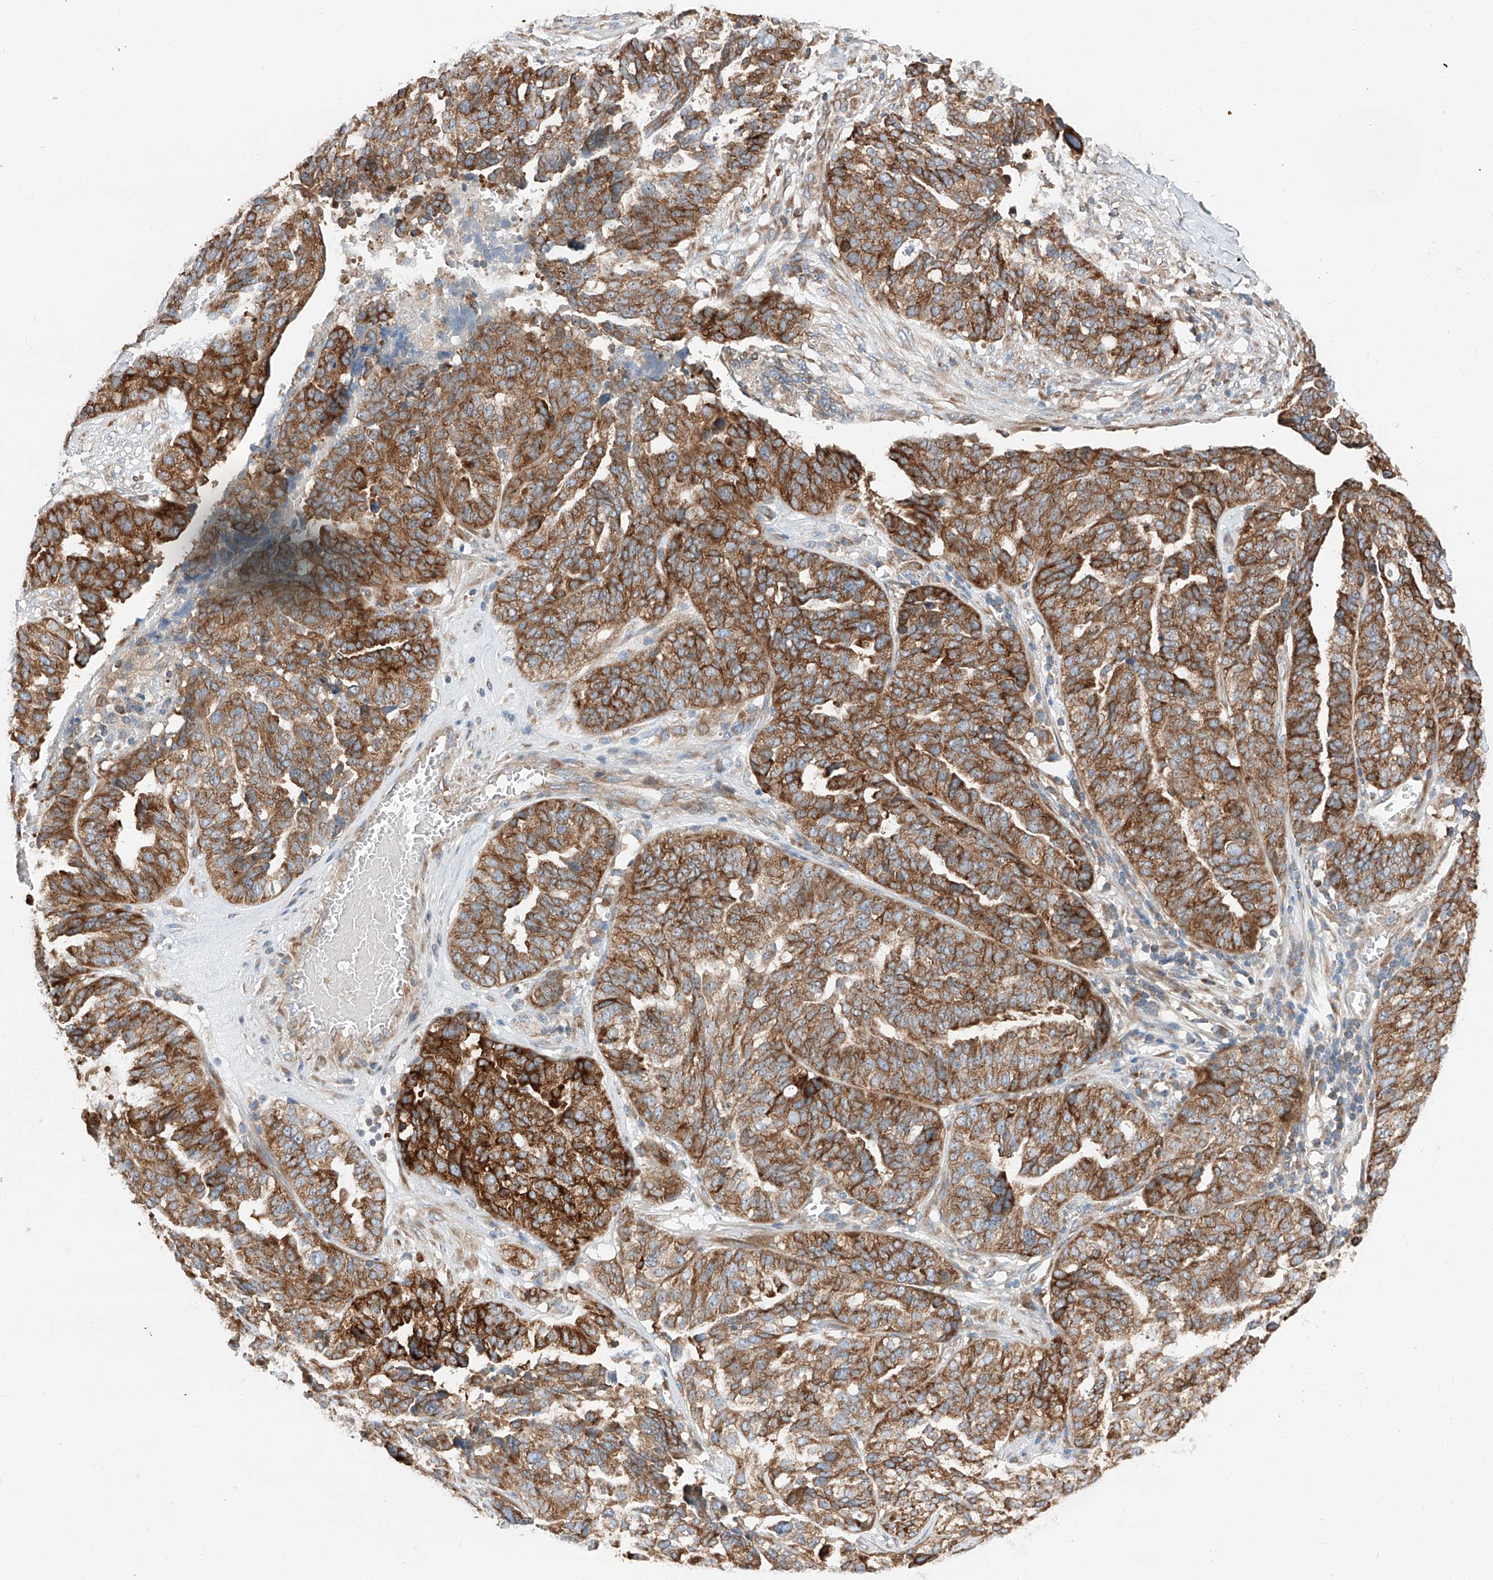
{"staining": {"intensity": "strong", "quantity": ">75%", "location": "cytoplasmic/membranous"}, "tissue": "ovarian cancer", "cell_type": "Tumor cells", "image_type": "cancer", "snomed": [{"axis": "morphology", "description": "Cystadenocarcinoma, serous, NOS"}, {"axis": "topography", "description": "Ovary"}], "caption": "This image reveals immunohistochemistry staining of ovarian cancer (serous cystadenocarcinoma), with high strong cytoplasmic/membranous staining in about >75% of tumor cells.", "gene": "ZC3H15", "patient": {"sex": "female", "age": 59}}